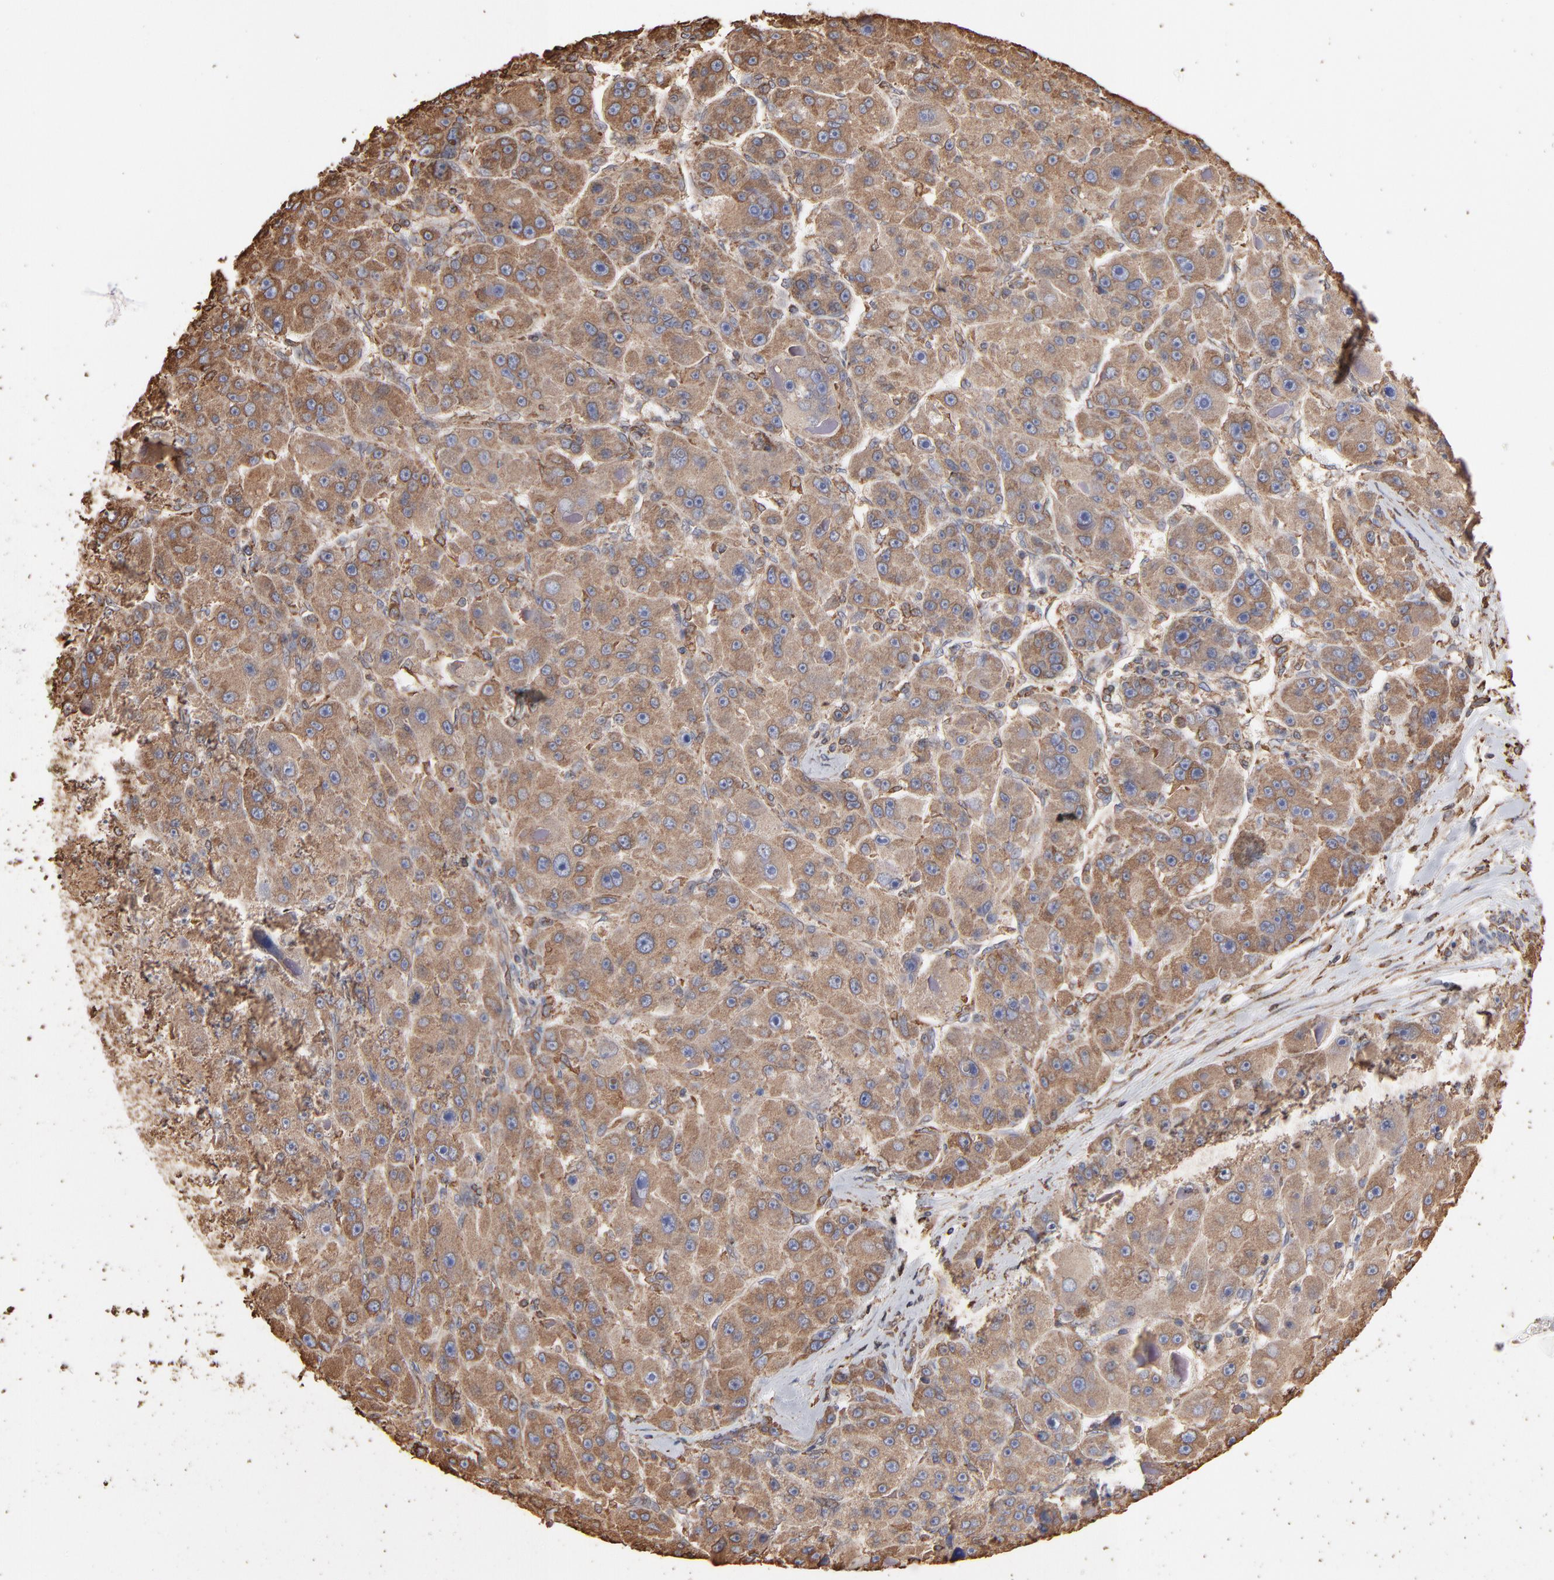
{"staining": {"intensity": "moderate", "quantity": ">75%", "location": "cytoplasmic/membranous"}, "tissue": "liver cancer", "cell_type": "Tumor cells", "image_type": "cancer", "snomed": [{"axis": "morphology", "description": "Carcinoma, Hepatocellular, NOS"}, {"axis": "topography", "description": "Liver"}], "caption": "Liver cancer (hepatocellular carcinoma) stained with IHC exhibits moderate cytoplasmic/membranous positivity in about >75% of tumor cells.", "gene": "PDIA3", "patient": {"sex": "male", "age": 76}}